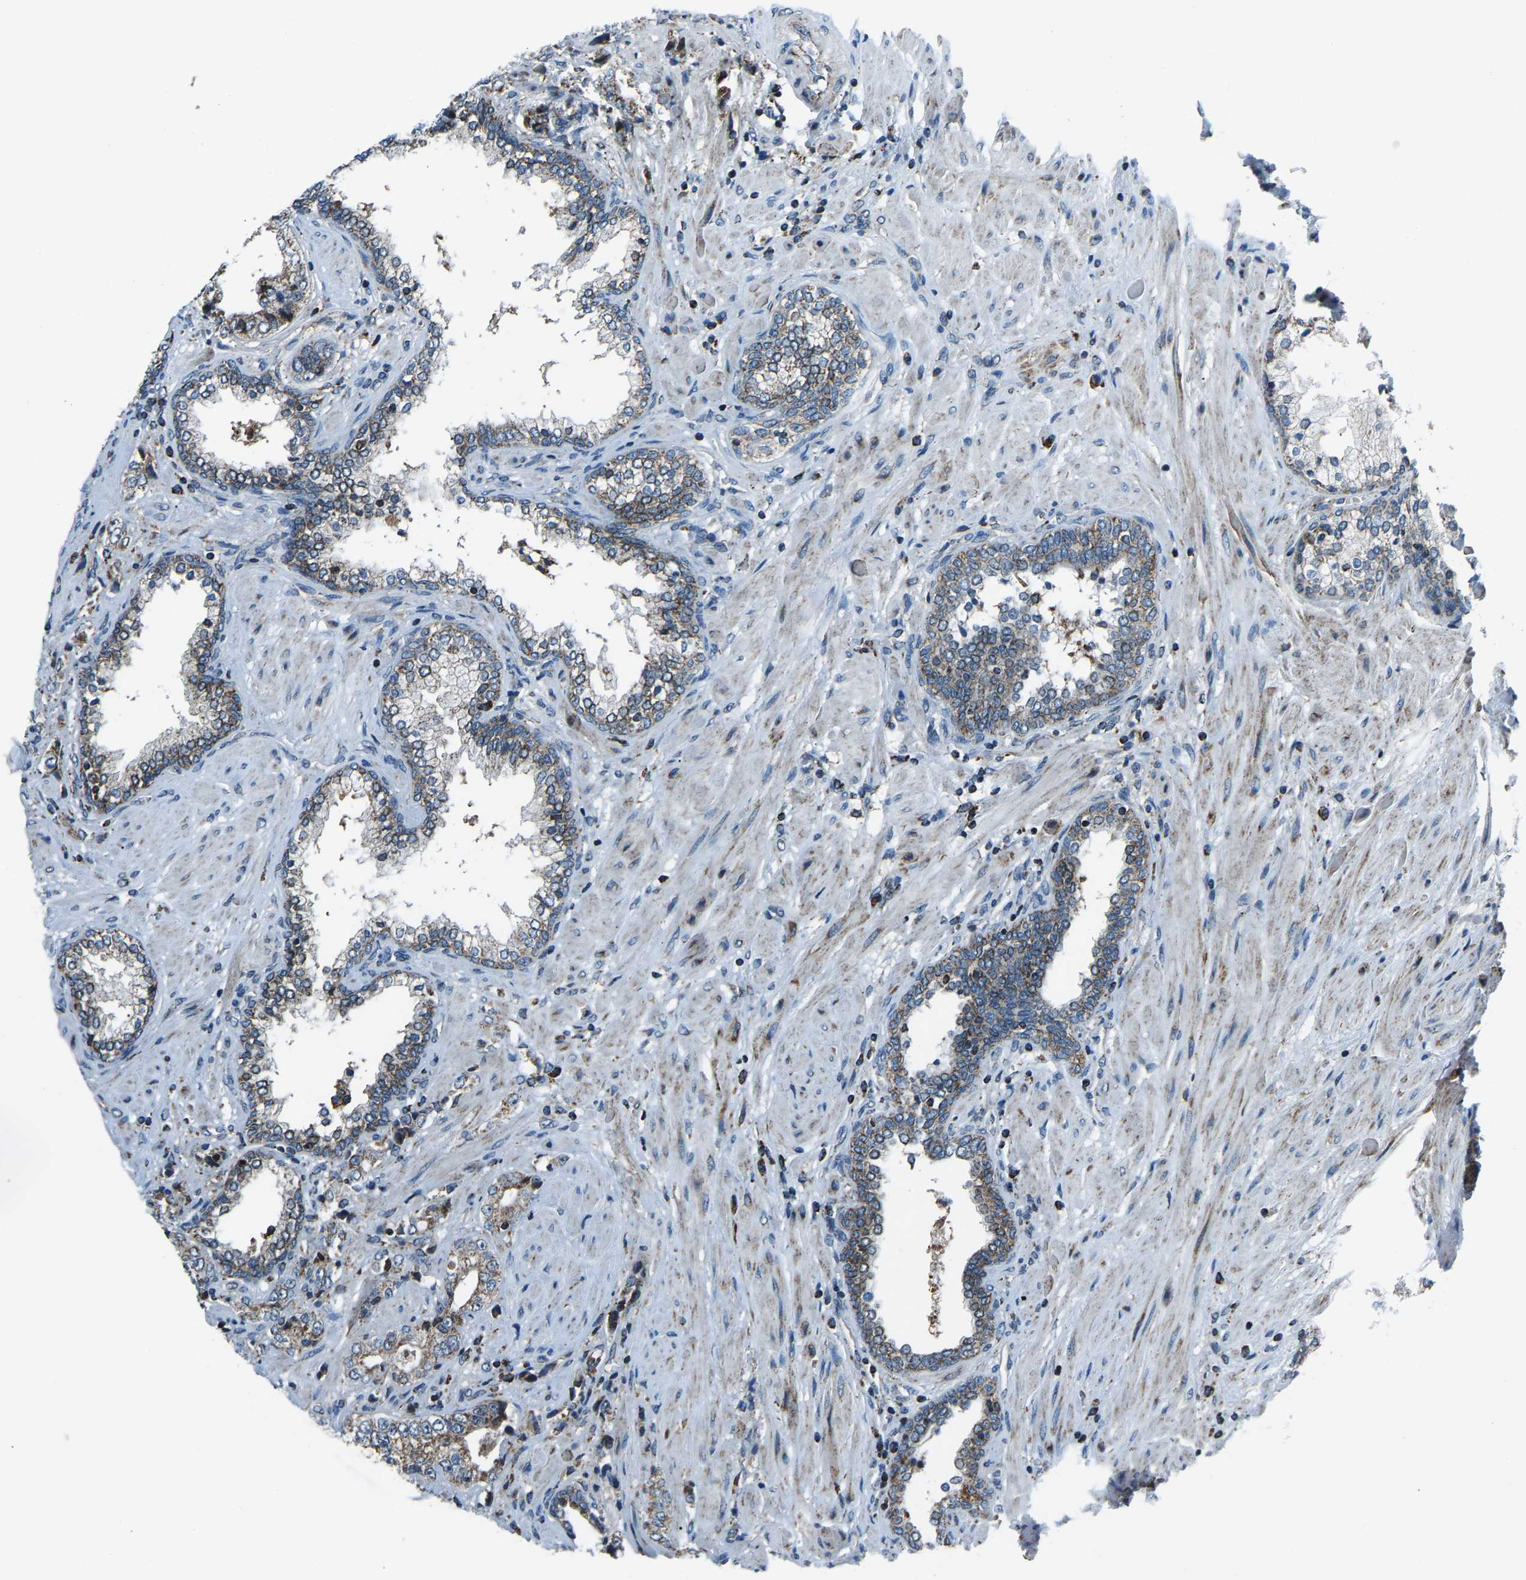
{"staining": {"intensity": "weak", "quantity": "25%-75%", "location": "cytoplasmic/membranous"}, "tissue": "prostate cancer", "cell_type": "Tumor cells", "image_type": "cancer", "snomed": [{"axis": "morphology", "description": "Adenocarcinoma, High grade"}, {"axis": "topography", "description": "Prostate"}], "caption": "Tumor cells show low levels of weak cytoplasmic/membranous expression in about 25%-75% of cells in high-grade adenocarcinoma (prostate).", "gene": "RBM33", "patient": {"sex": "male", "age": 61}}